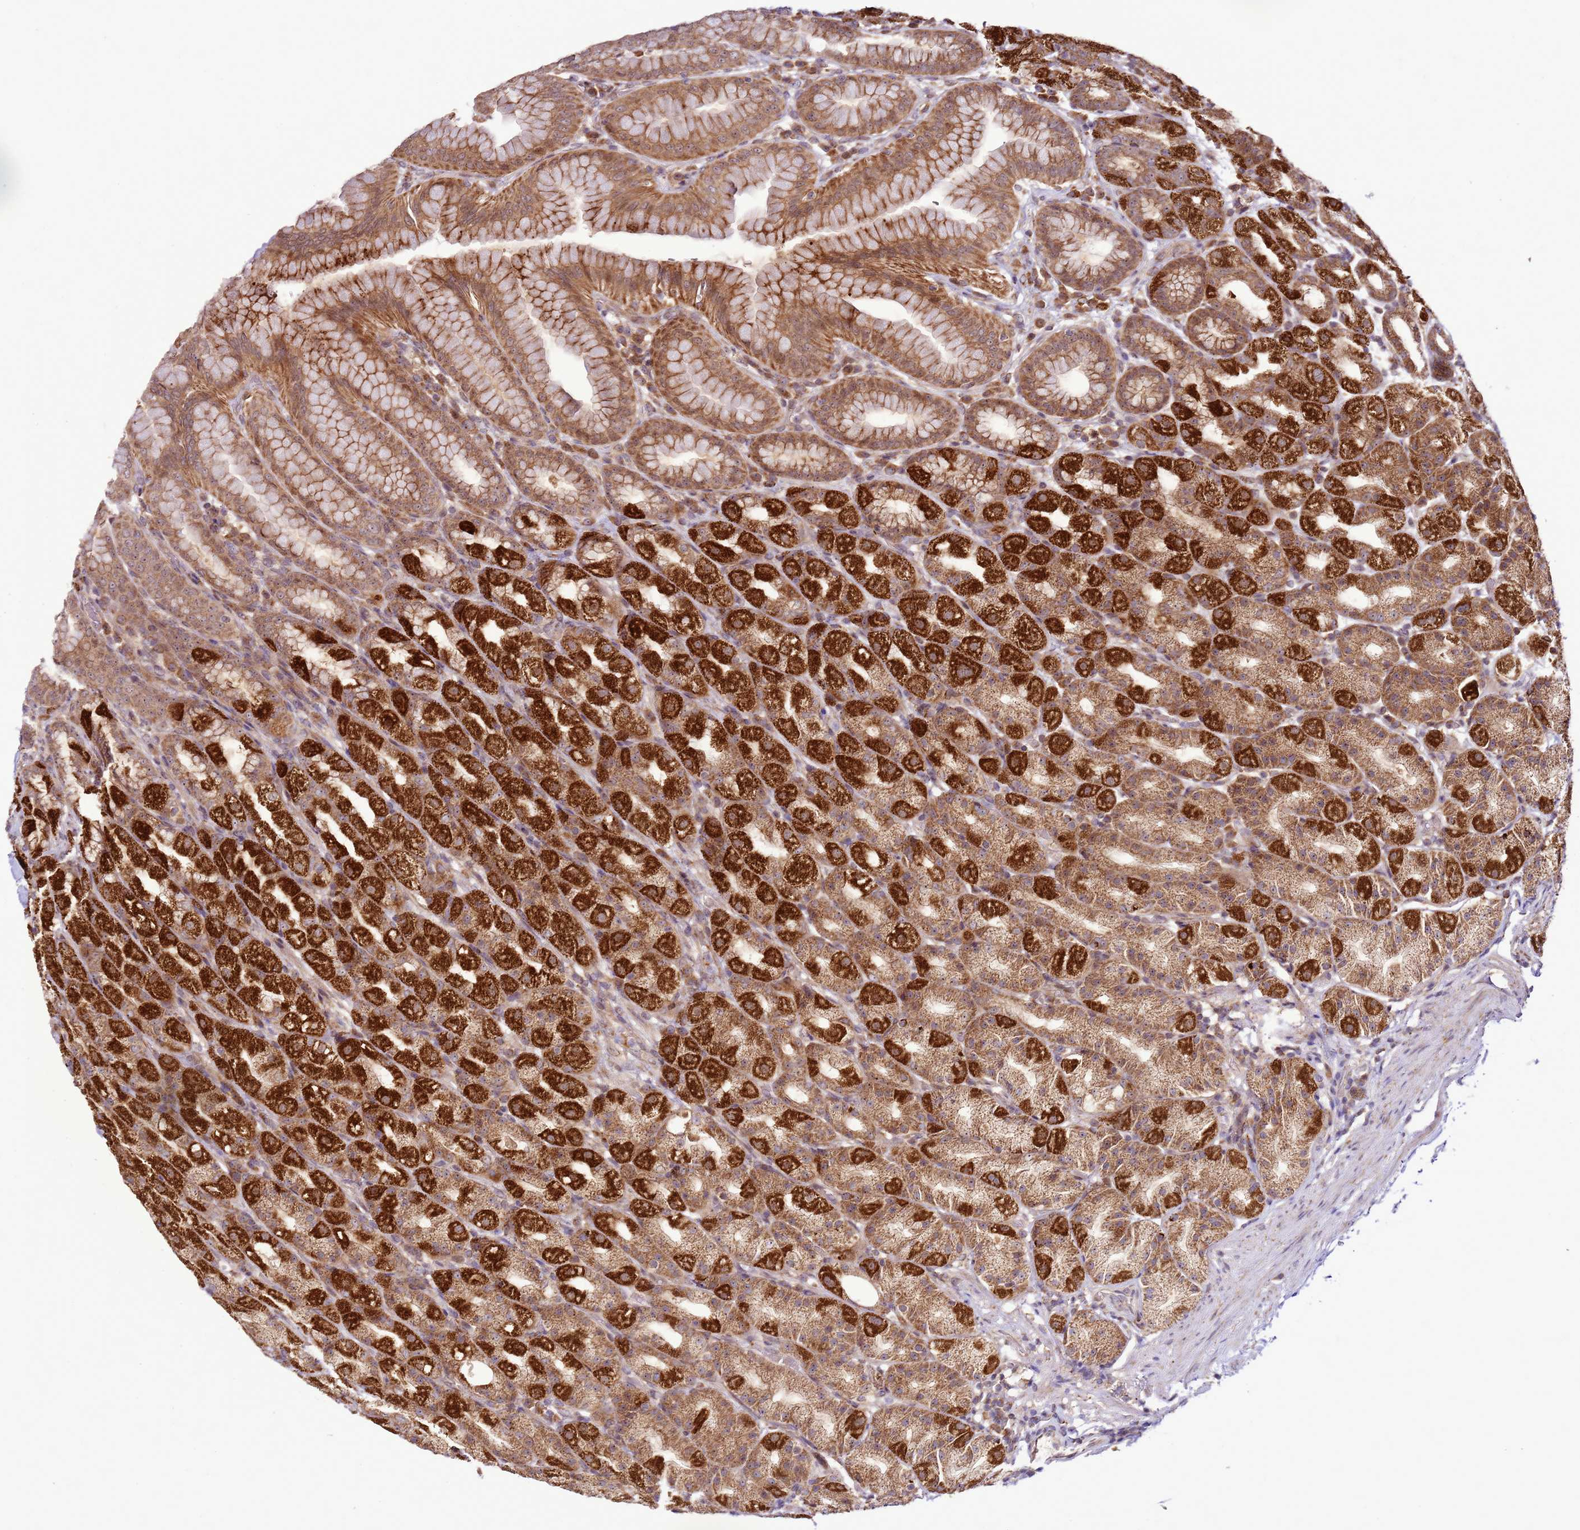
{"staining": {"intensity": "strong", "quantity": "25%-75%", "location": "cytoplasmic/membranous"}, "tissue": "stomach", "cell_type": "Glandular cells", "image_type": "normal", "snomed": [{"axis": "morphology", "description": "Normal tissue, NOS"}, {"axis": "topography", "description": "Stomach, upper"}, {"axis": "topography", "description": "Stomach"}], "caption": "Strong cytoplasmic/membranous staining is appreciated in about 25%-75% of glandular cells in benign stomach. Nuclei are stained in blue.", "gene": "RASA3", "patient": {"sex": "male", "age": 68}}